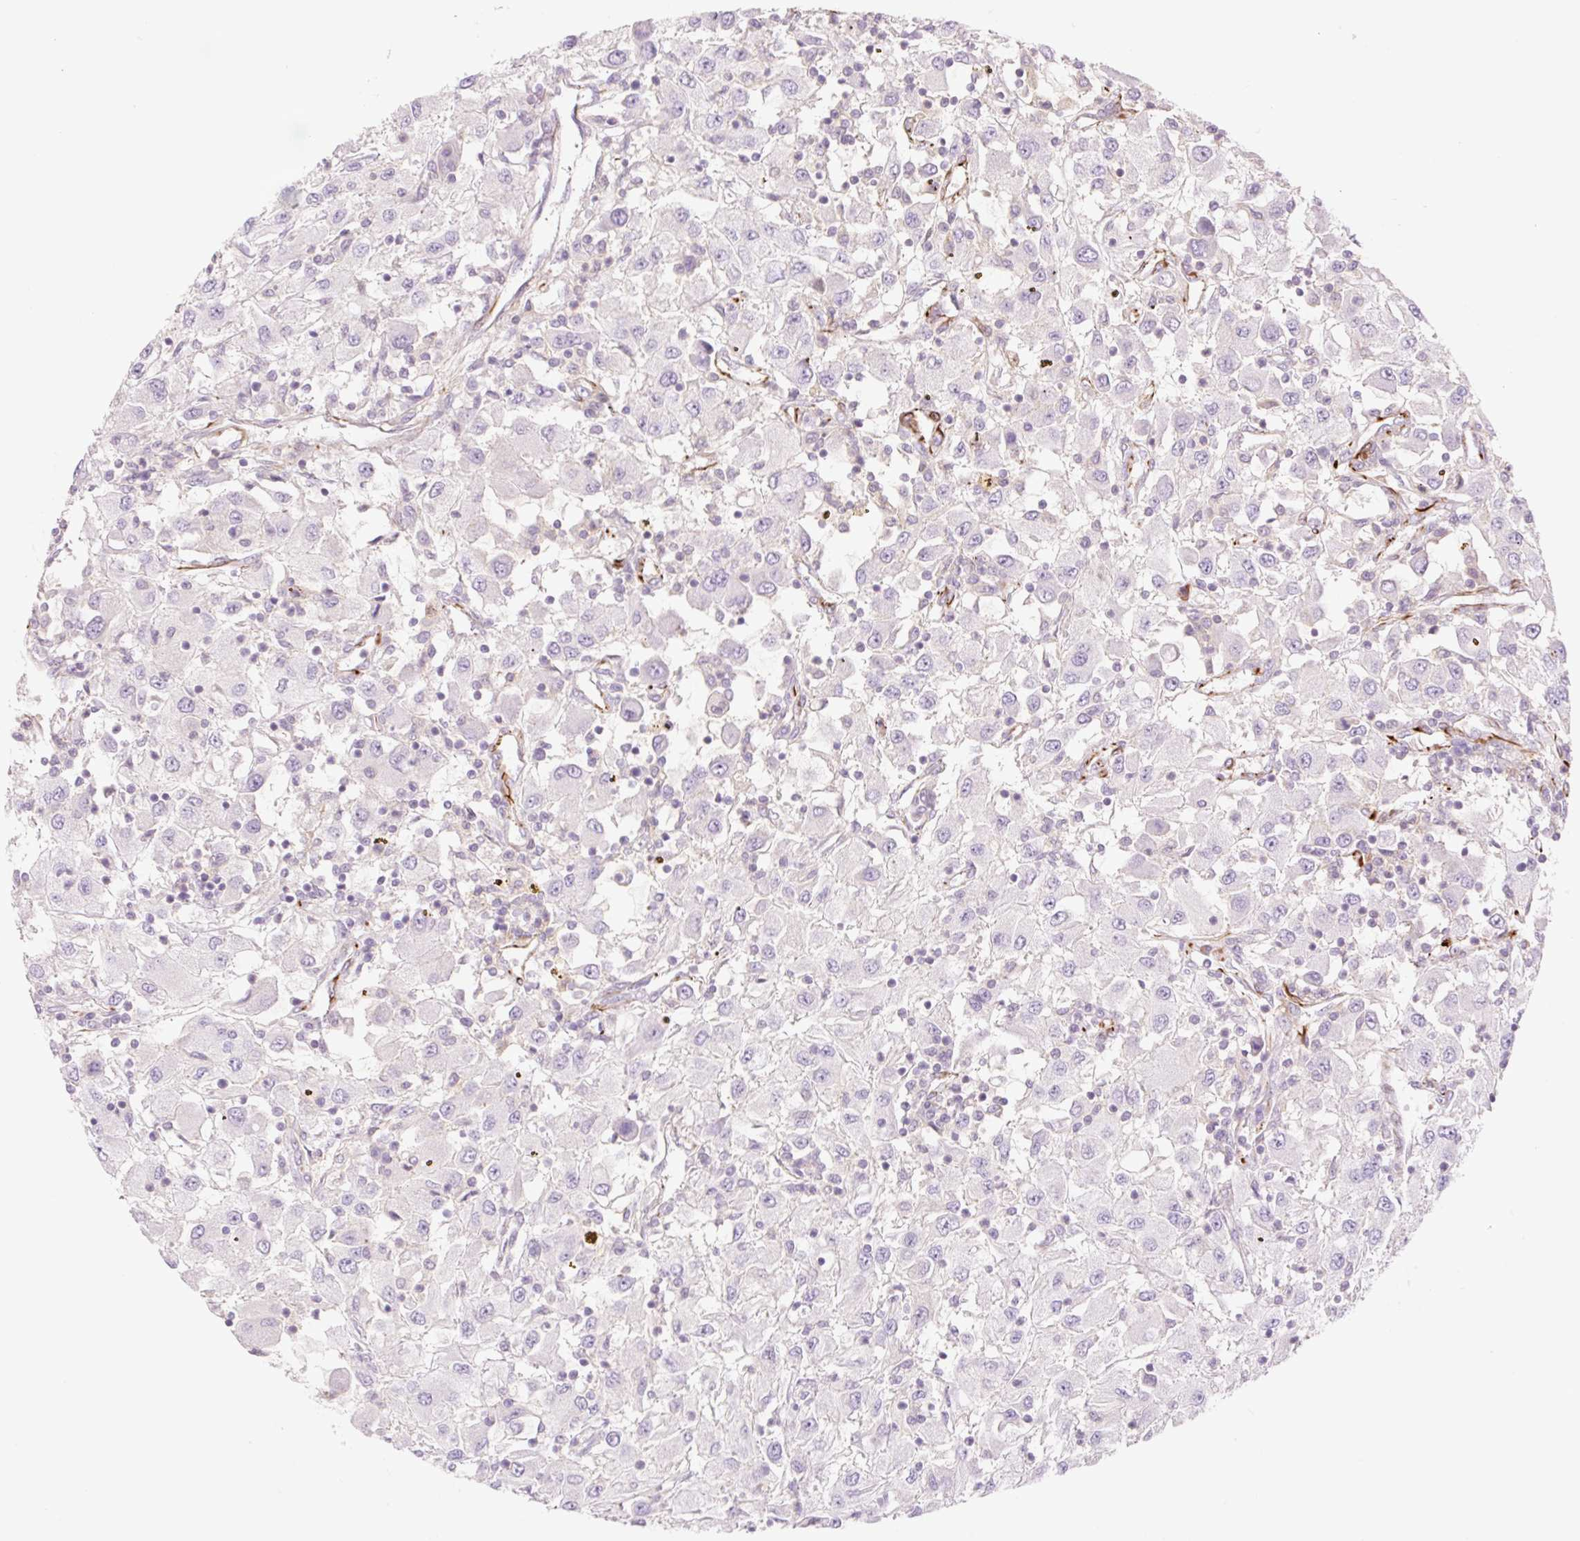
{"staining": {"intensity": "negative", "quantity": "none", "location": "none"}, "tissue": "renal cancer", "cell_type": "Tumor cells", "image_type": "cancer", "snomed": [{"axis": "morphology", "description": "Adenocarcinoma, NOS"}, {"axis": "topography", "description": "Kidney"}], "caption": "Tumor cells show no significant protein staining in renal cancer (adenocarcinoma).", "gene": "ZFYVE21", "patient": {"sex": "female", "age": 67}}